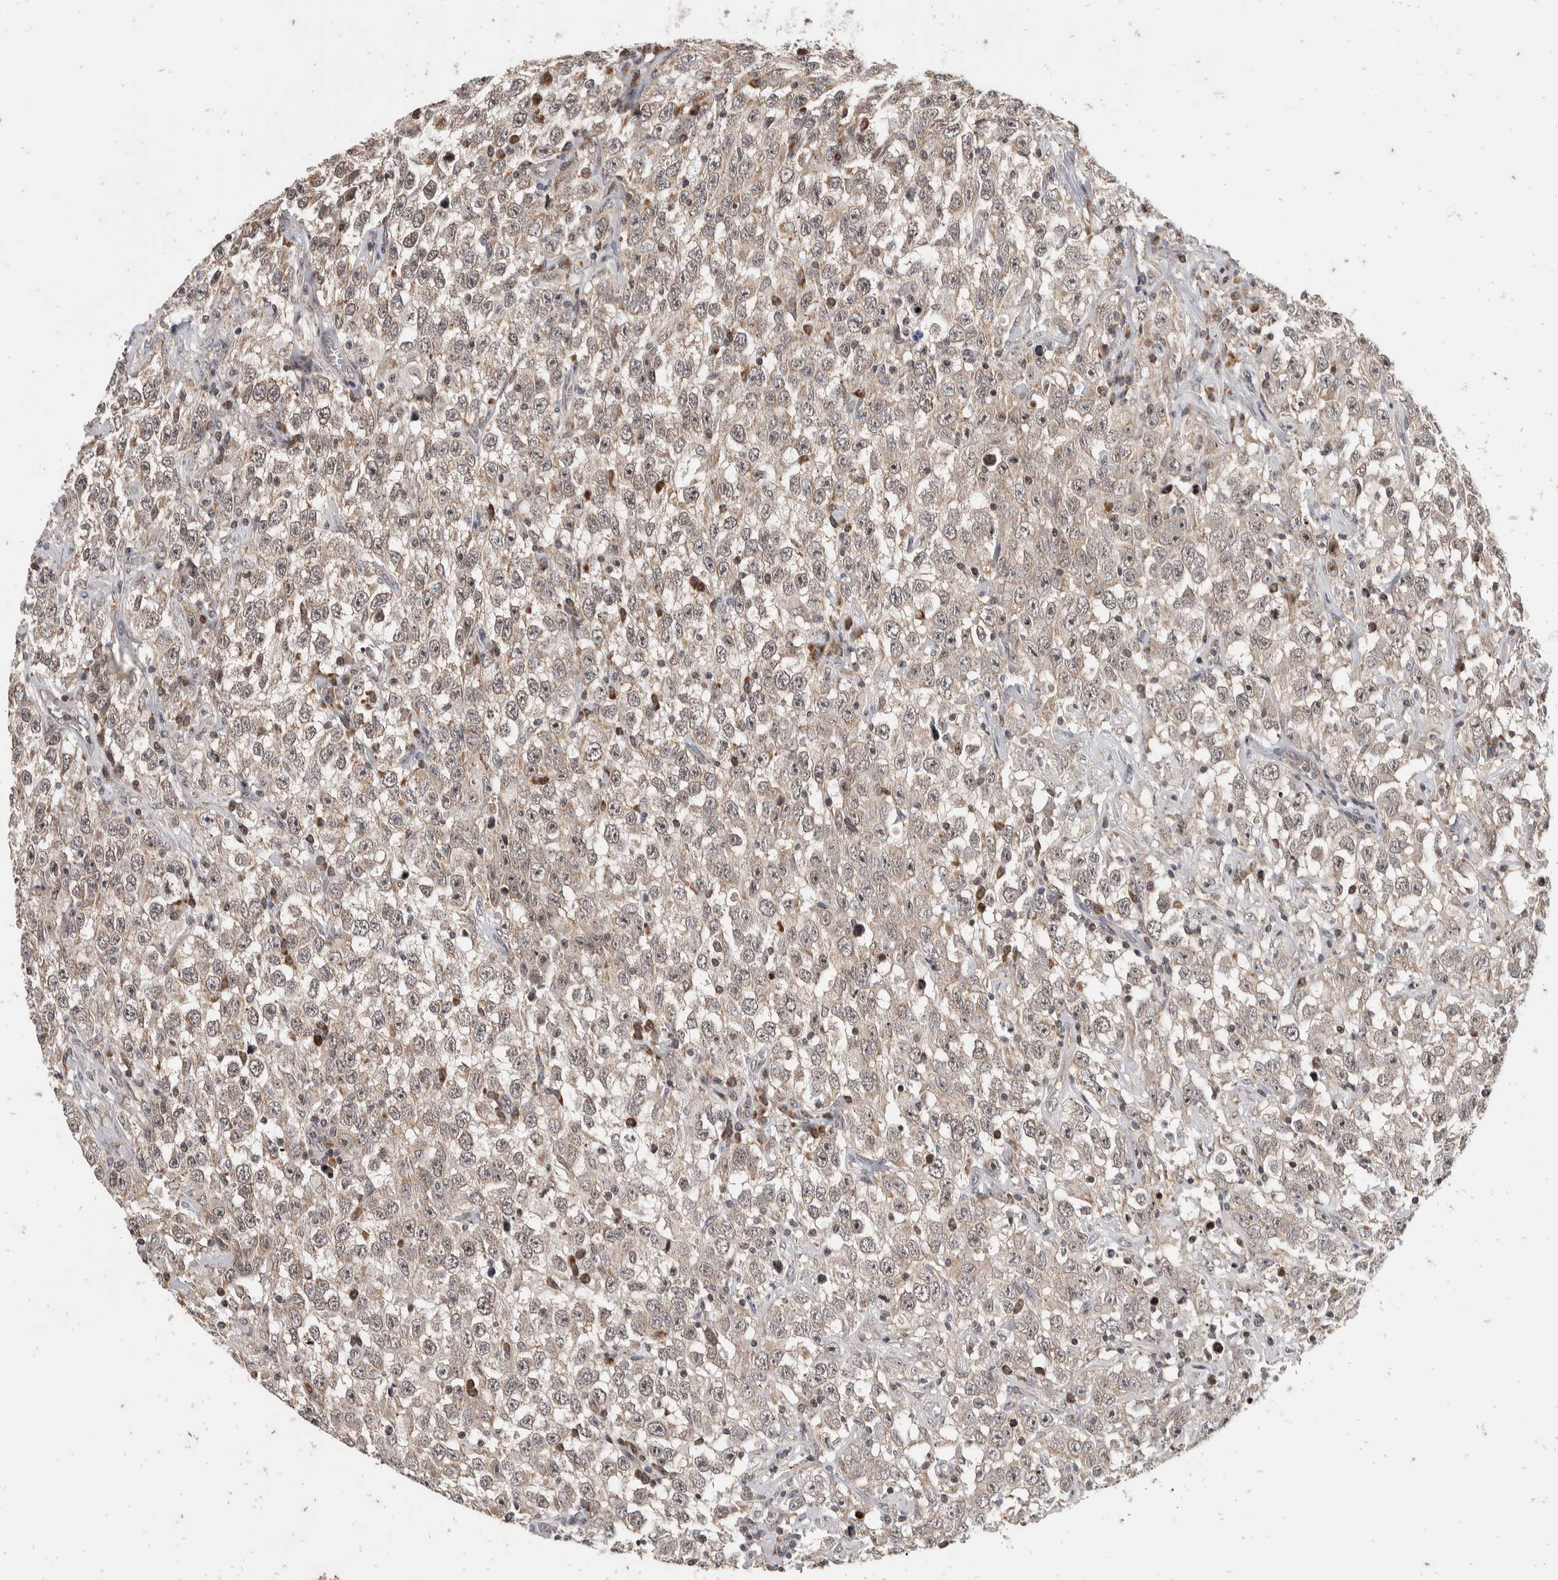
{"staining": {"intensity": "weak", "quantity": "<25%", "location": "cytoplasmic/membranous,nuclear"}, "tissue": "testis cancer", "cell_type": "Tumor cells", "image_type": "cancer", "snomed": [{"axis": "morphology", "description": "Seminoma, NOS"}, {"axis": "topography", "description": "Testis"}], "caption": "The image demonstrates no staining of tumor cells in testis cancer (seminoma). (DAB (3,3'-diaminobenzidine) immunohistochemistry, high magnification).", "gene": "ATXN7L1", "patient": {"sex": "male", "age": 41}}